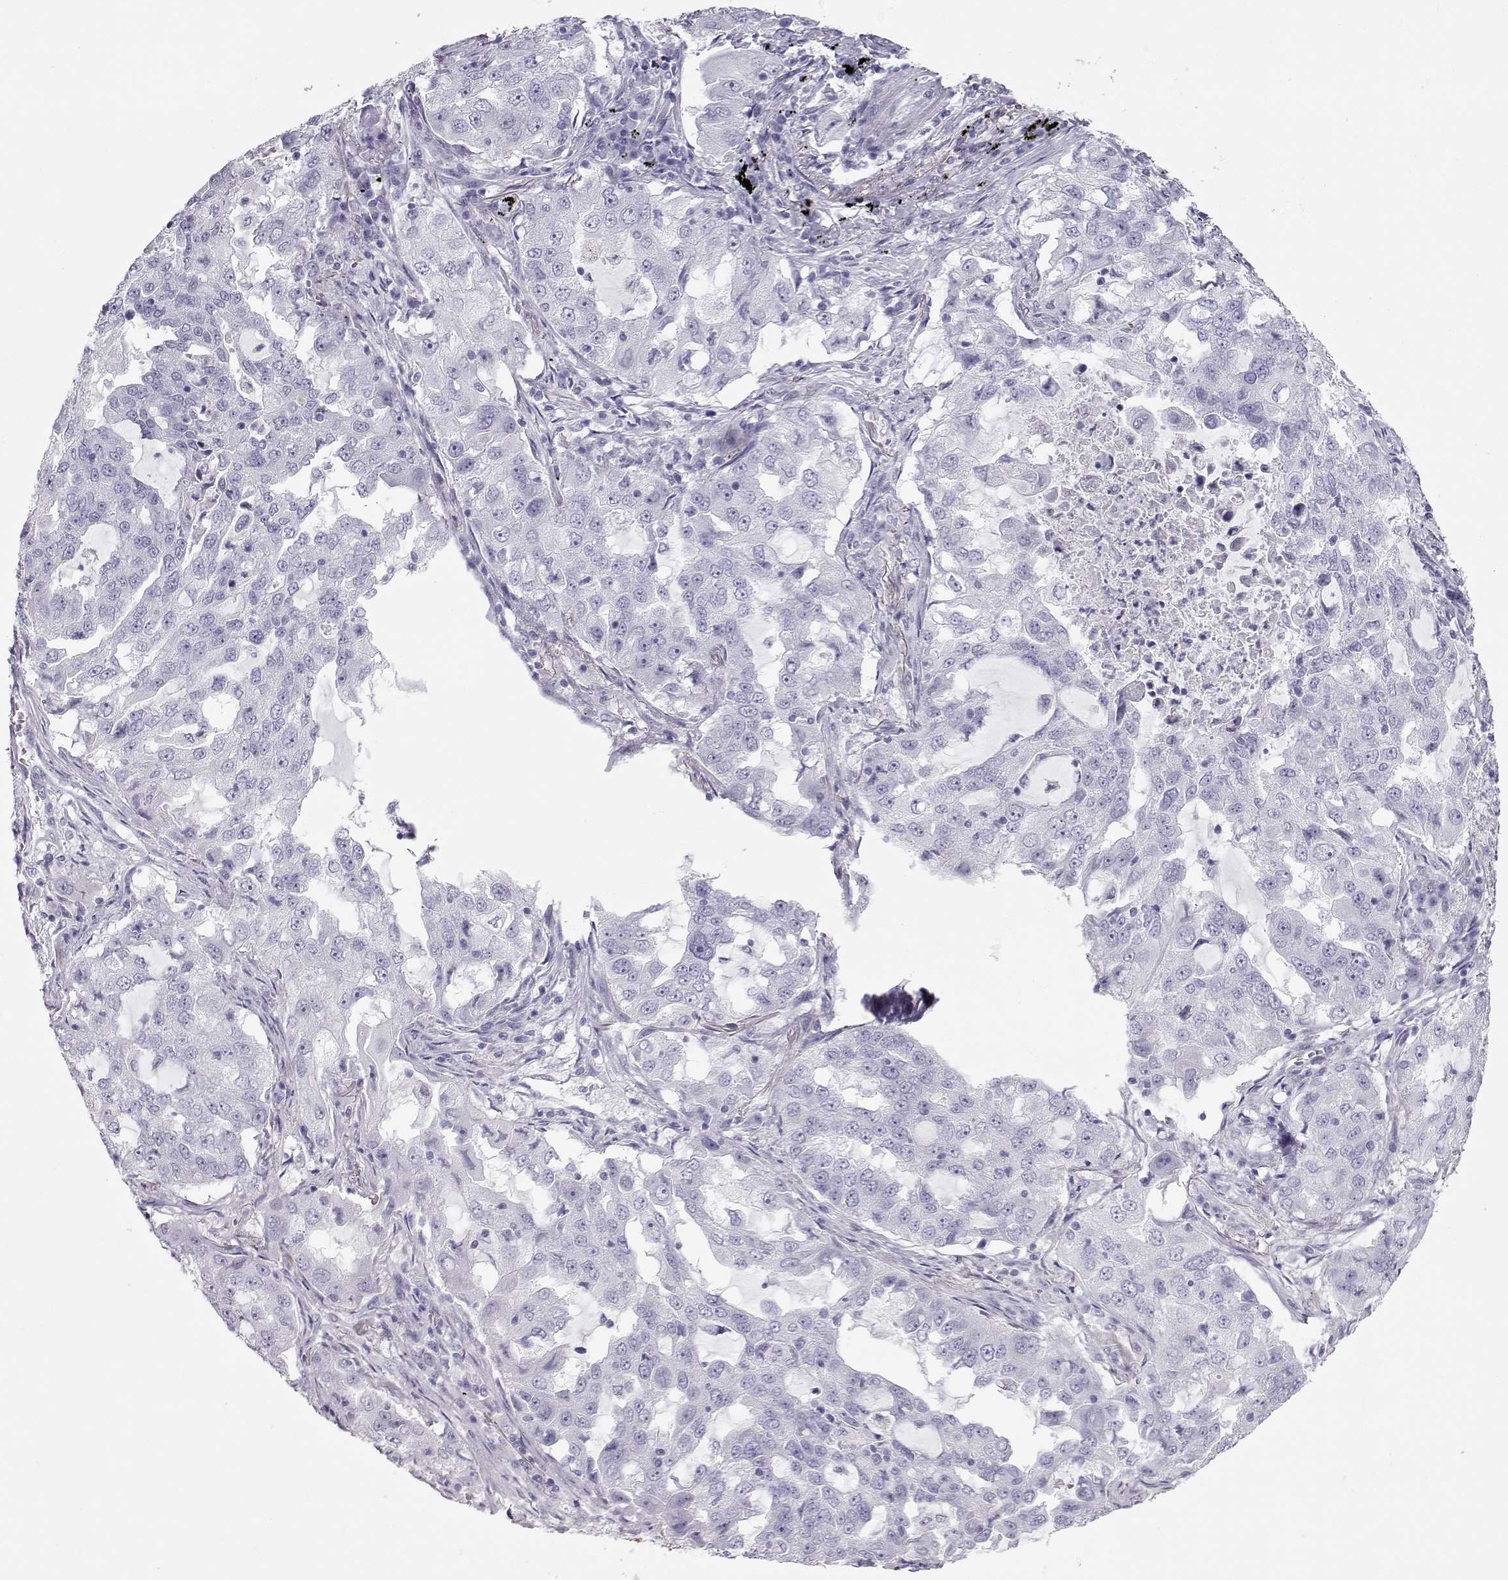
{"staining": {"intensity": "negative", "quantity": "none", "location": "none"}, "tissue": "lung cancer", "cell_type": "Tumor cells", "image_type": "cancer", "snomed": [{"axis": "morphology", "description": "Adenocarcinoma, NOS"}, {"axis": "topography", "description": "Lung"}], "caption": "Protein analysis of adenocarcinoma (lung) reveals no significant staining in tumor cells.", "gene": "SLITRK3", "patient": {"sex": "female", "age": 61}}